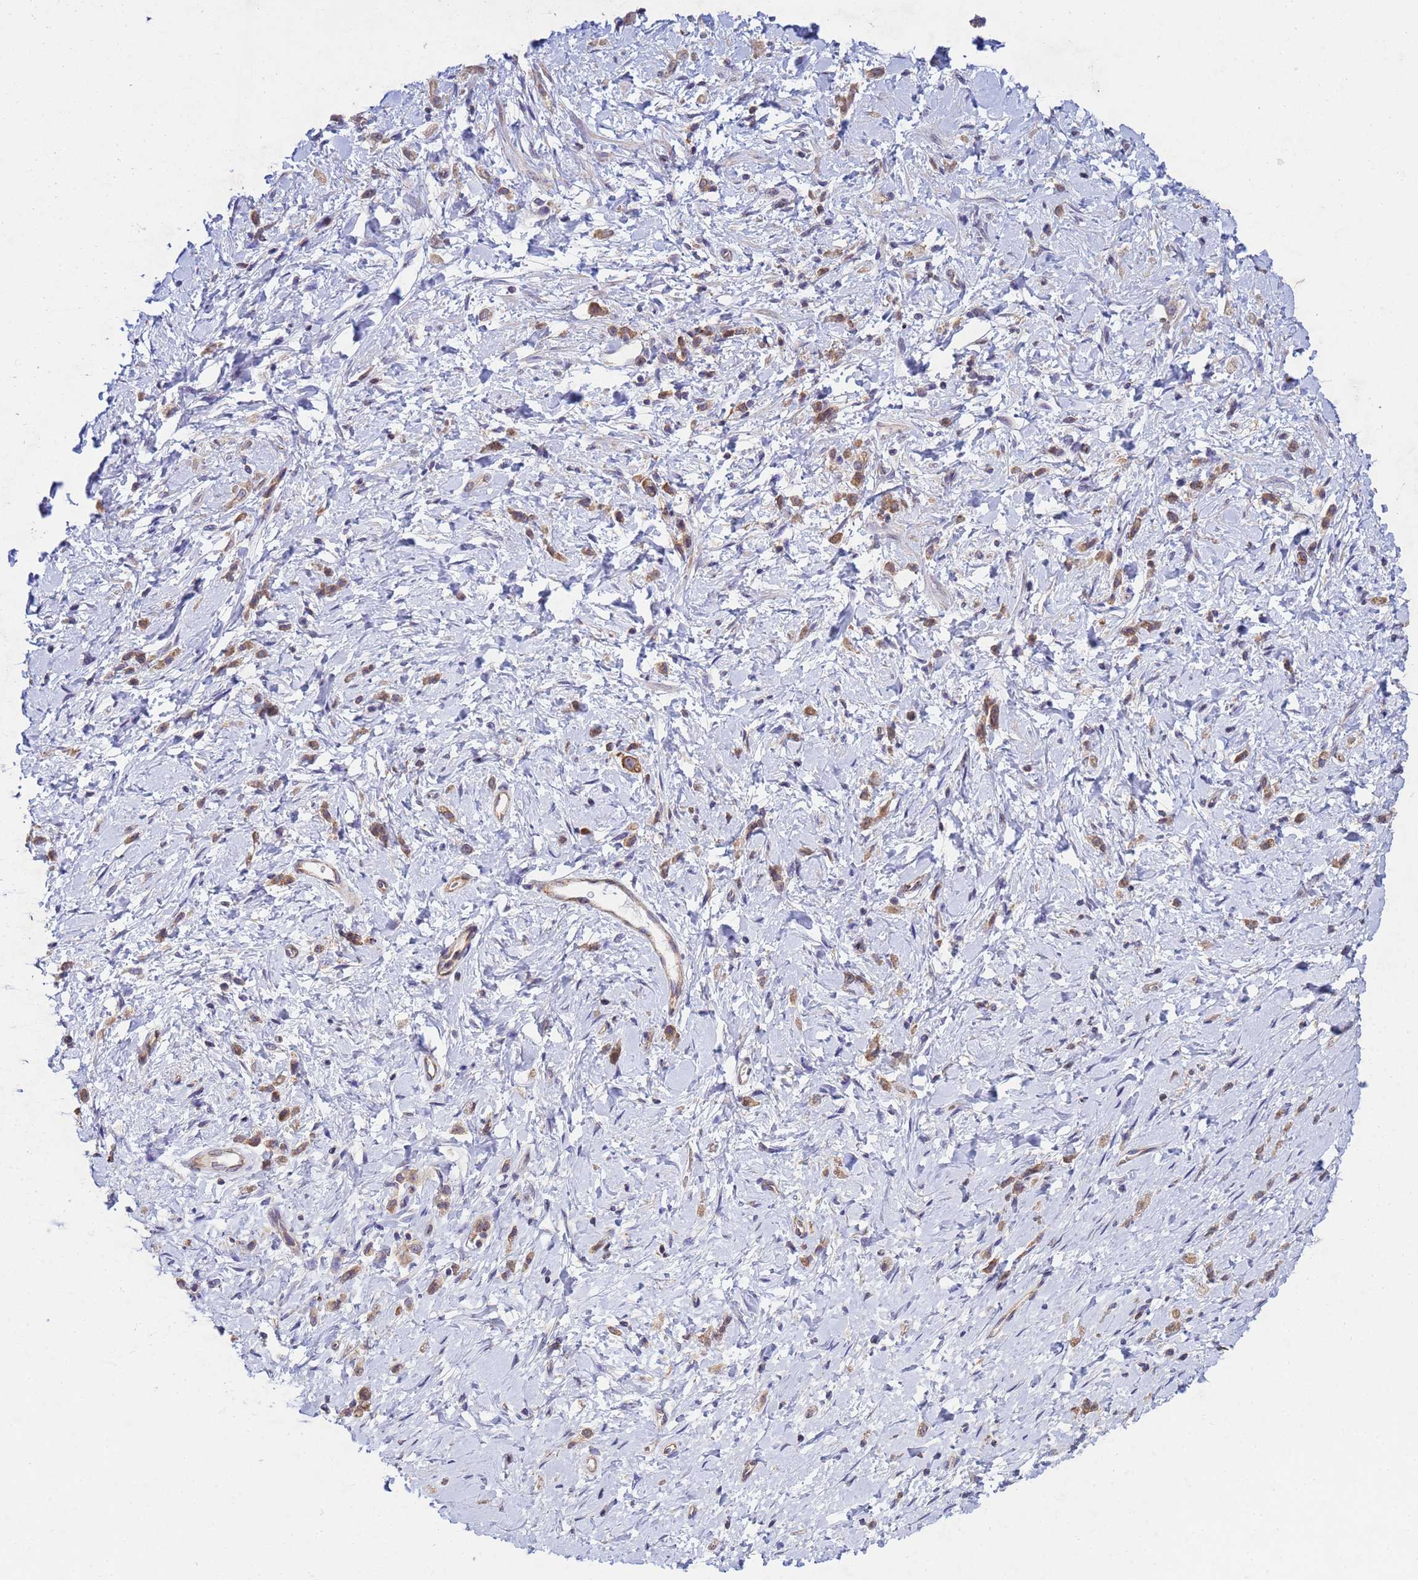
{"staining": {"intensity": "weak", "quantity": ">75%", "location": "cytoplasmic/membranous"}, "tissue": "stomach cancer", "cell_type": "Tumor cells", "image_type": "cancer", "snomed": [{"axis": "morphology", "description": "Adenocarcinoma, NOS"}, {"axis": "topography", "description": "Stomach"}], "caption": "Adenocarcinoma (stomach) was stained to show a protein in brown. There is low levels of weak cytoplasmic/membranous staining in about >75% of tumor cells.", "gene": "CDC34", "patient": {"sex": "female", "age": 60}}